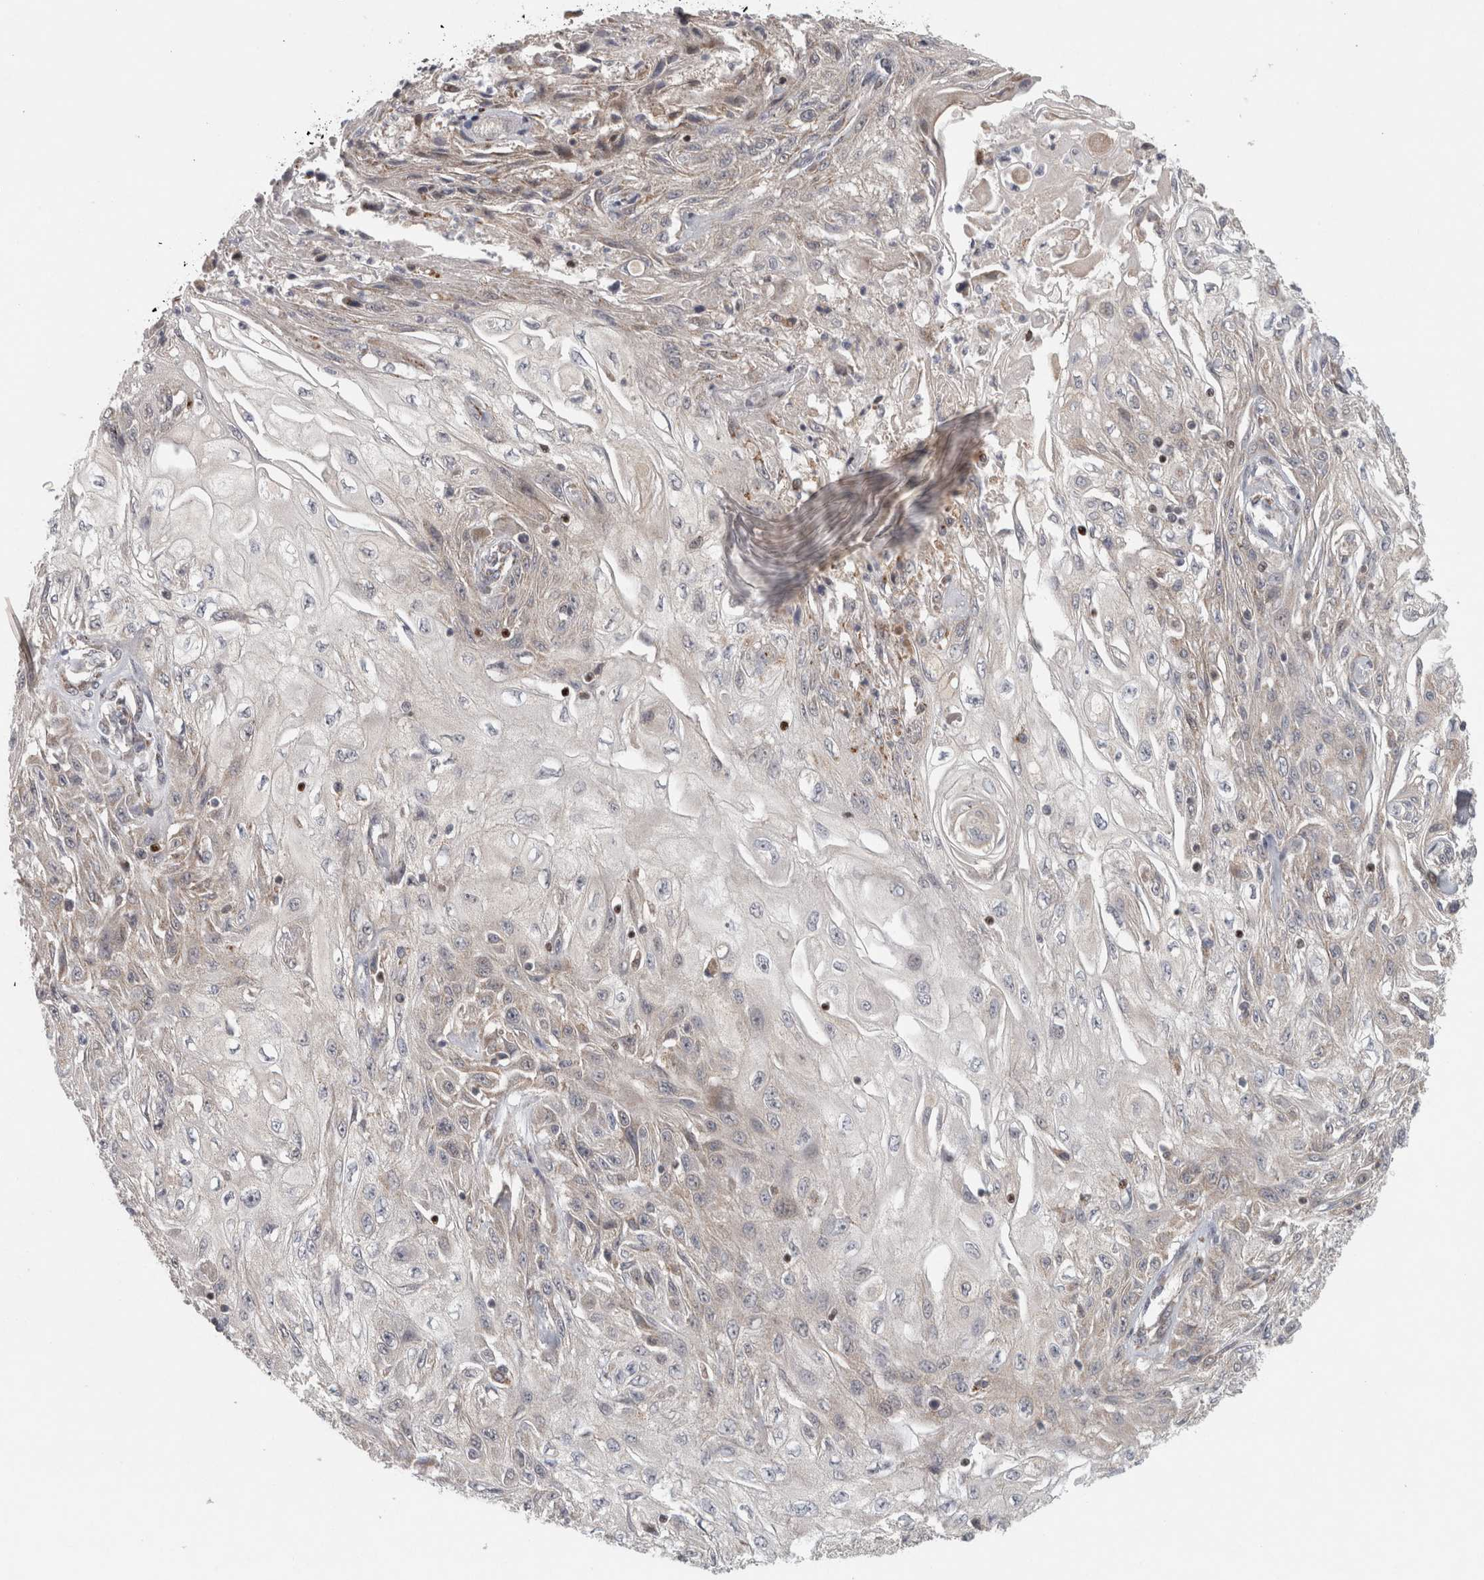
{"staining": {"intensity": "negative", "quantity": "none", "location": "none"}, "tissue": "skin cancer", "cell_type": "Tumor cells", "image_type": "cancer", "snomed": [{"axis": "morphology", "description": "Squamous cell carcinoma, NOS"}, {"axis": "morphology", "description": "Squamous cell carcinoma, metastatic, NOS"}, {"axis": "topography", "description": "Skin"}, {"axis": "topography", "description": "Lymph node"}], "caption": "DAB immunohistochemical staining of skin cancer demonstrates no significant staining in tumor cells.", "gene": "KDM8", "patient": {"sex": "male", "age": 75}}